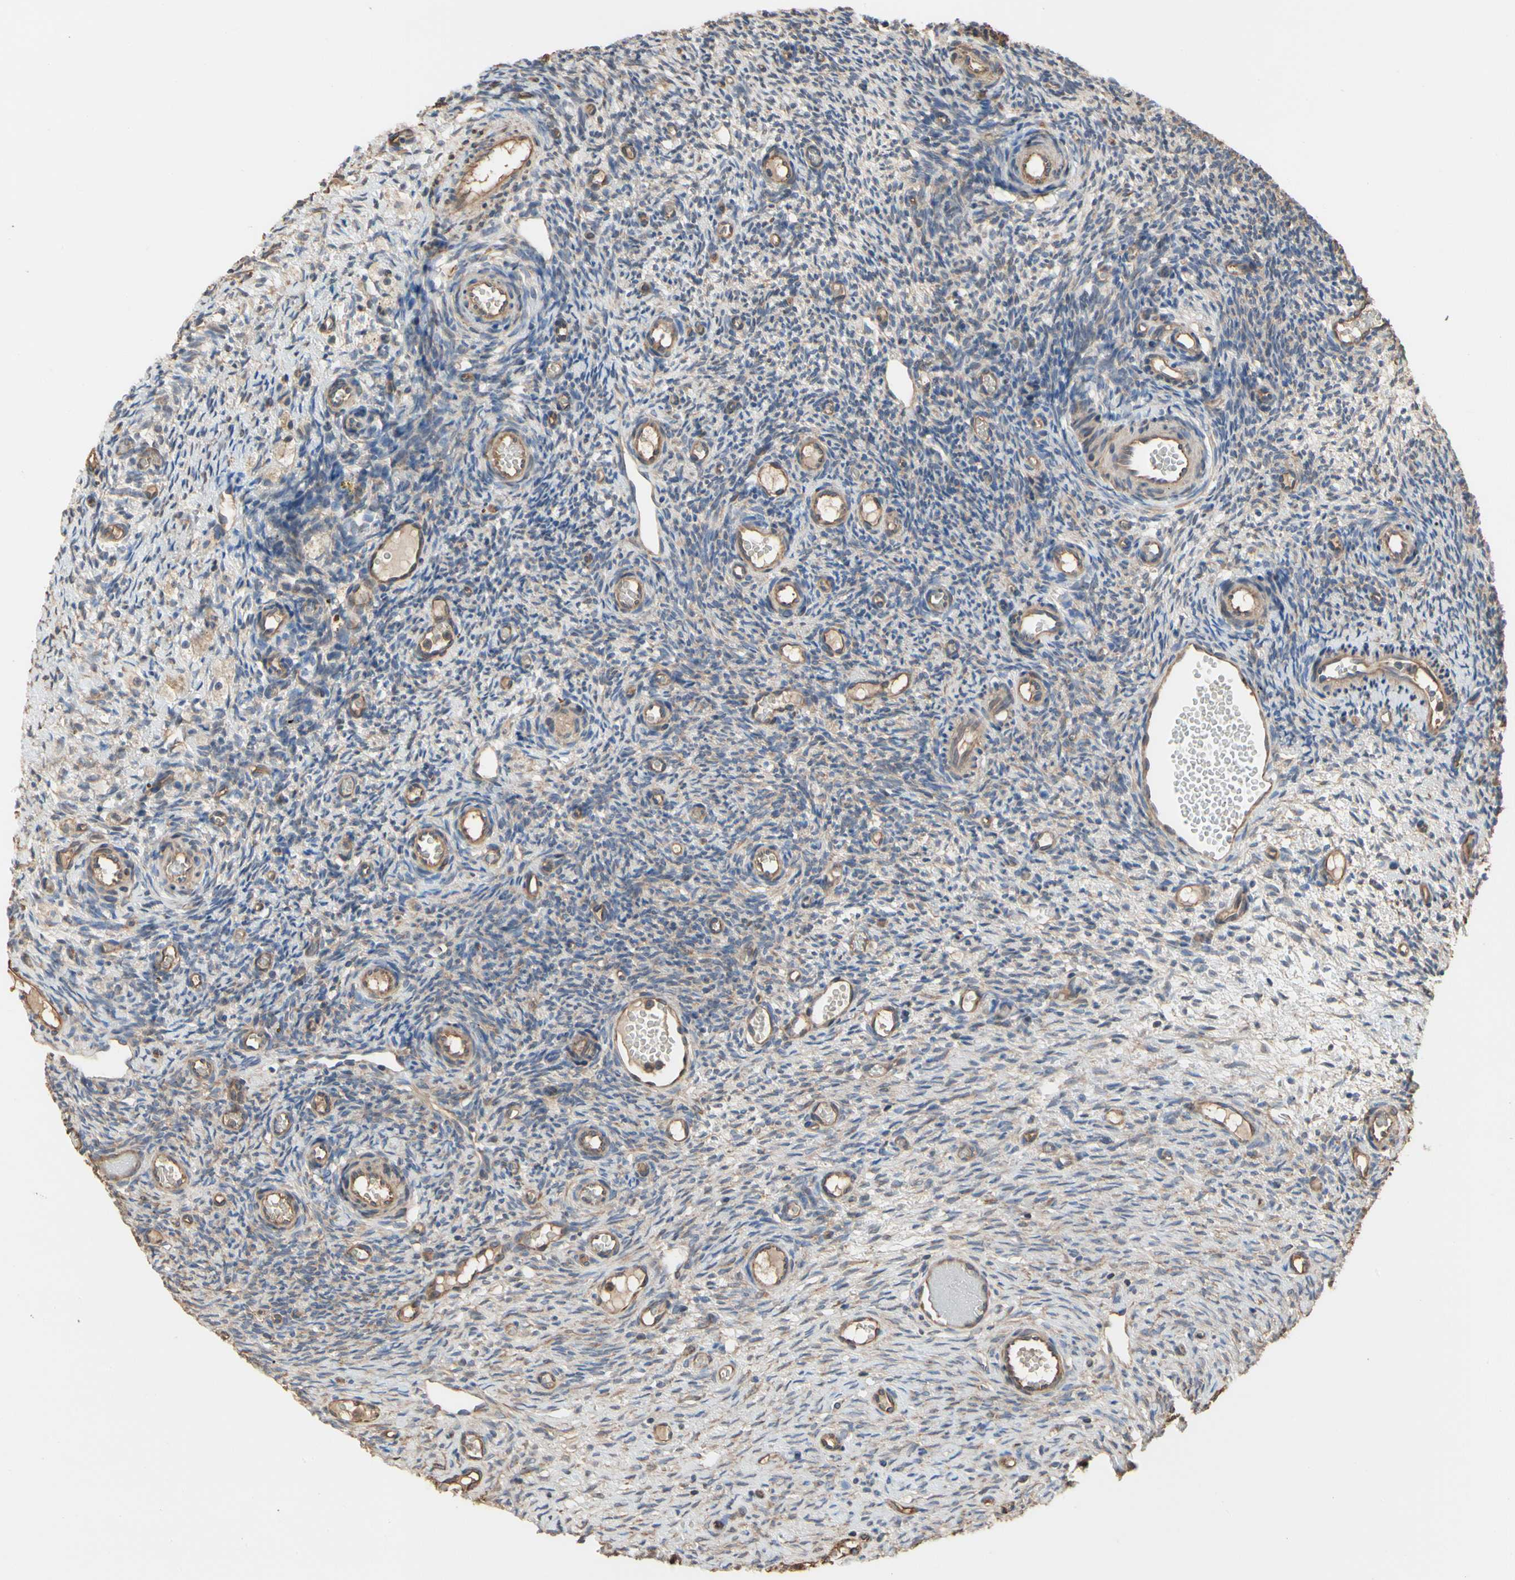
{"staining": {"intensity": "weak", "quantity": "25%-75%", "location": "cytoplasmic/membranous"}, "tissue": "ovary", "cell_type": "Ovarian stroma cells", "image_type": "normal", "snomed": [{"axis": "morphology", "description": "Normal tissue, NOS"}, {"axis": "topography", "description": "Ovary"}], "caption": "Protein analysis of unremarkable ovary shows weak cytoplasmic/membranous expression in about 25%-75% of ovarian stroma cells. Immunohistochemistry stains the protein of interest in brown and the nuclei are stained blue.", "gene": "PDZK1", "patient": {"sex": "female", "age": 35}}